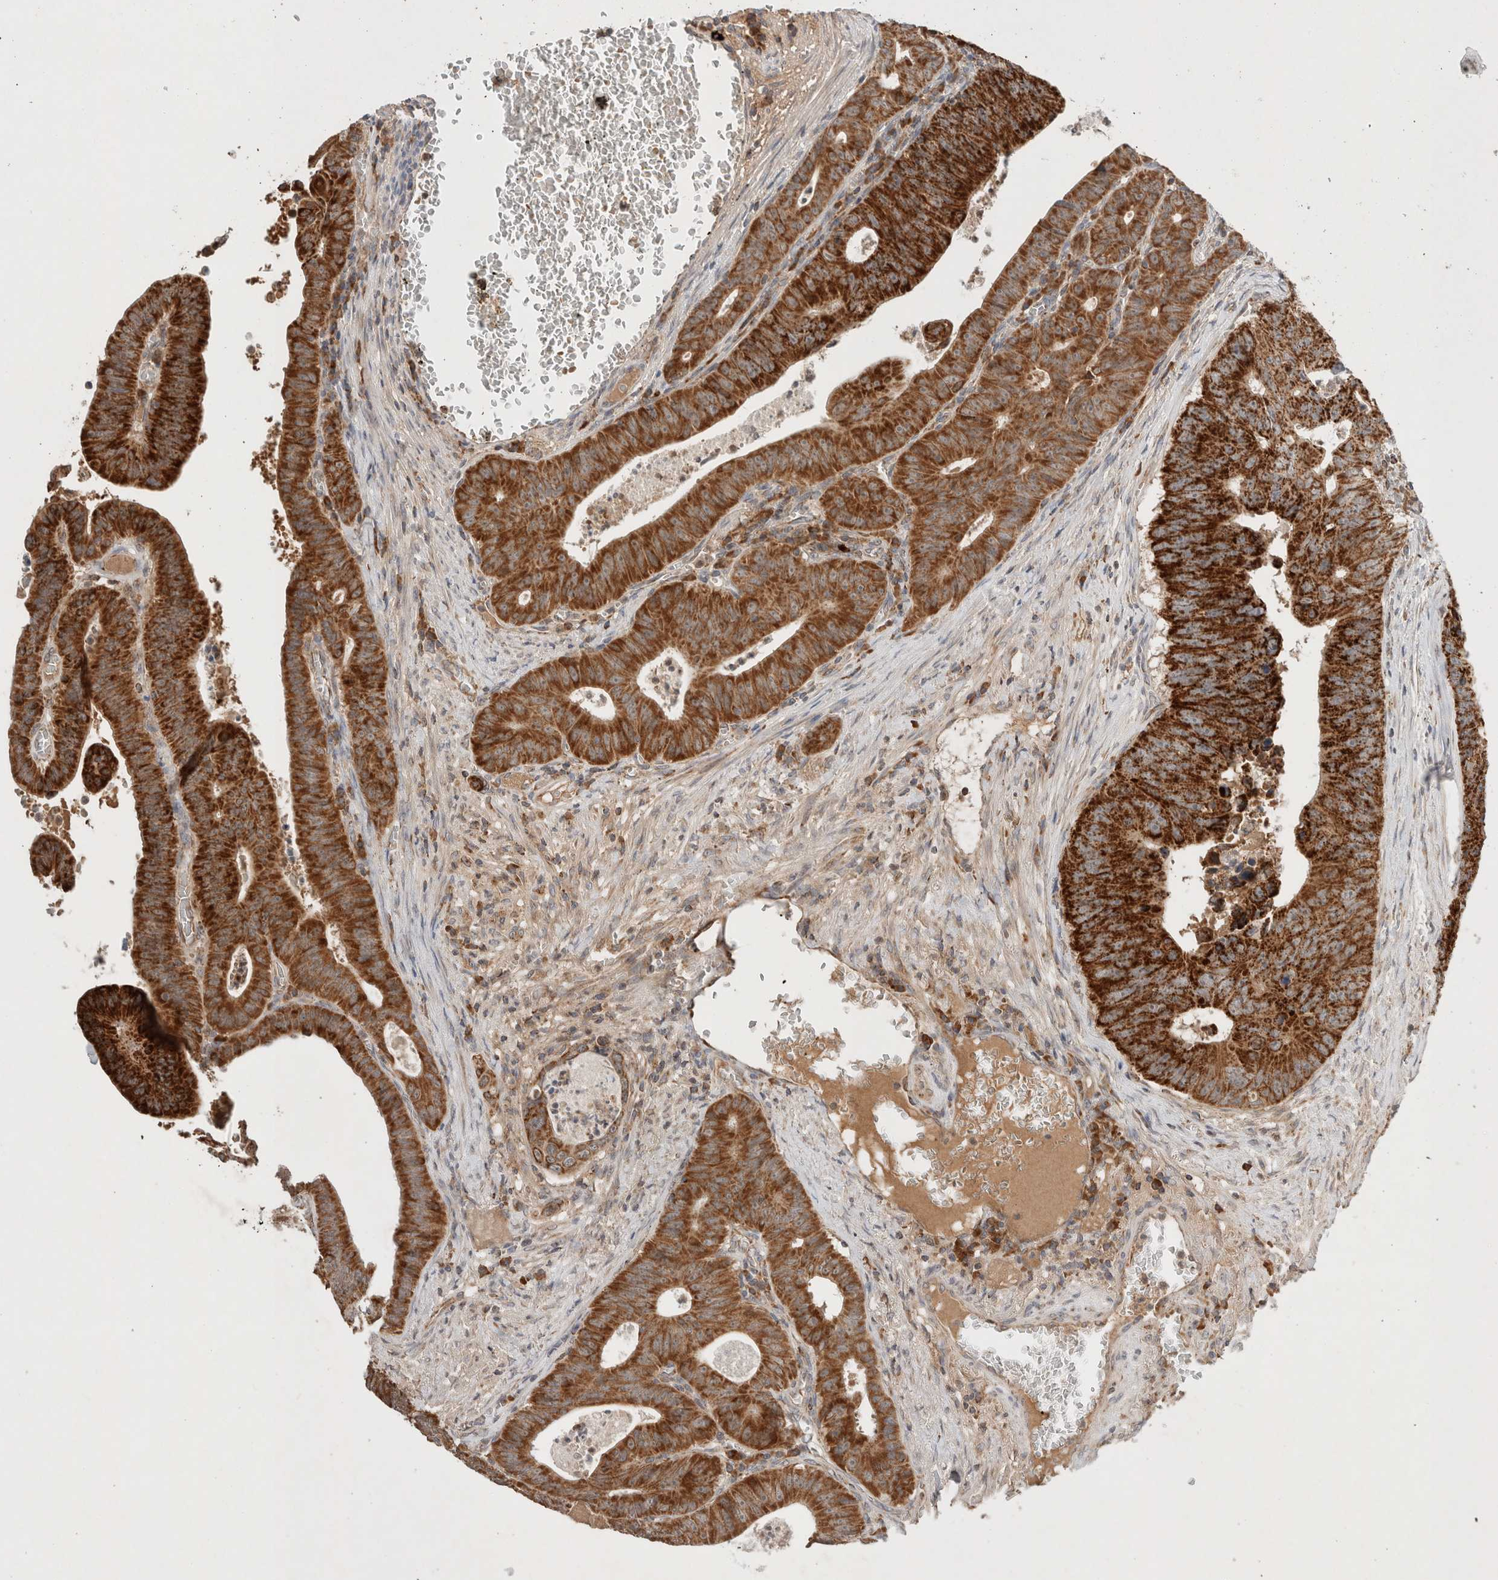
{"staining": {"intensity": "strong", "quantity": ">75%", "location": "cytoplasmic/membranous"}, "tissue": "colorectal cancer", "cell_type": "Tumor cells", "image_type": "cancer", "snomed": [{"axis": "morphology", "description": "Adenocarcinoma, NOS"}, {"axis": "topography", "description": "Colon"}], "caption": "Immunohistochemical staining of human adenocarcinoma (colorectal) reveals strong cytoplasmic/membranous protein positivity in approximately >75% of tumor cells.", "gene": "AMPD1", "patient": {"sex": "male", "age": 87}}